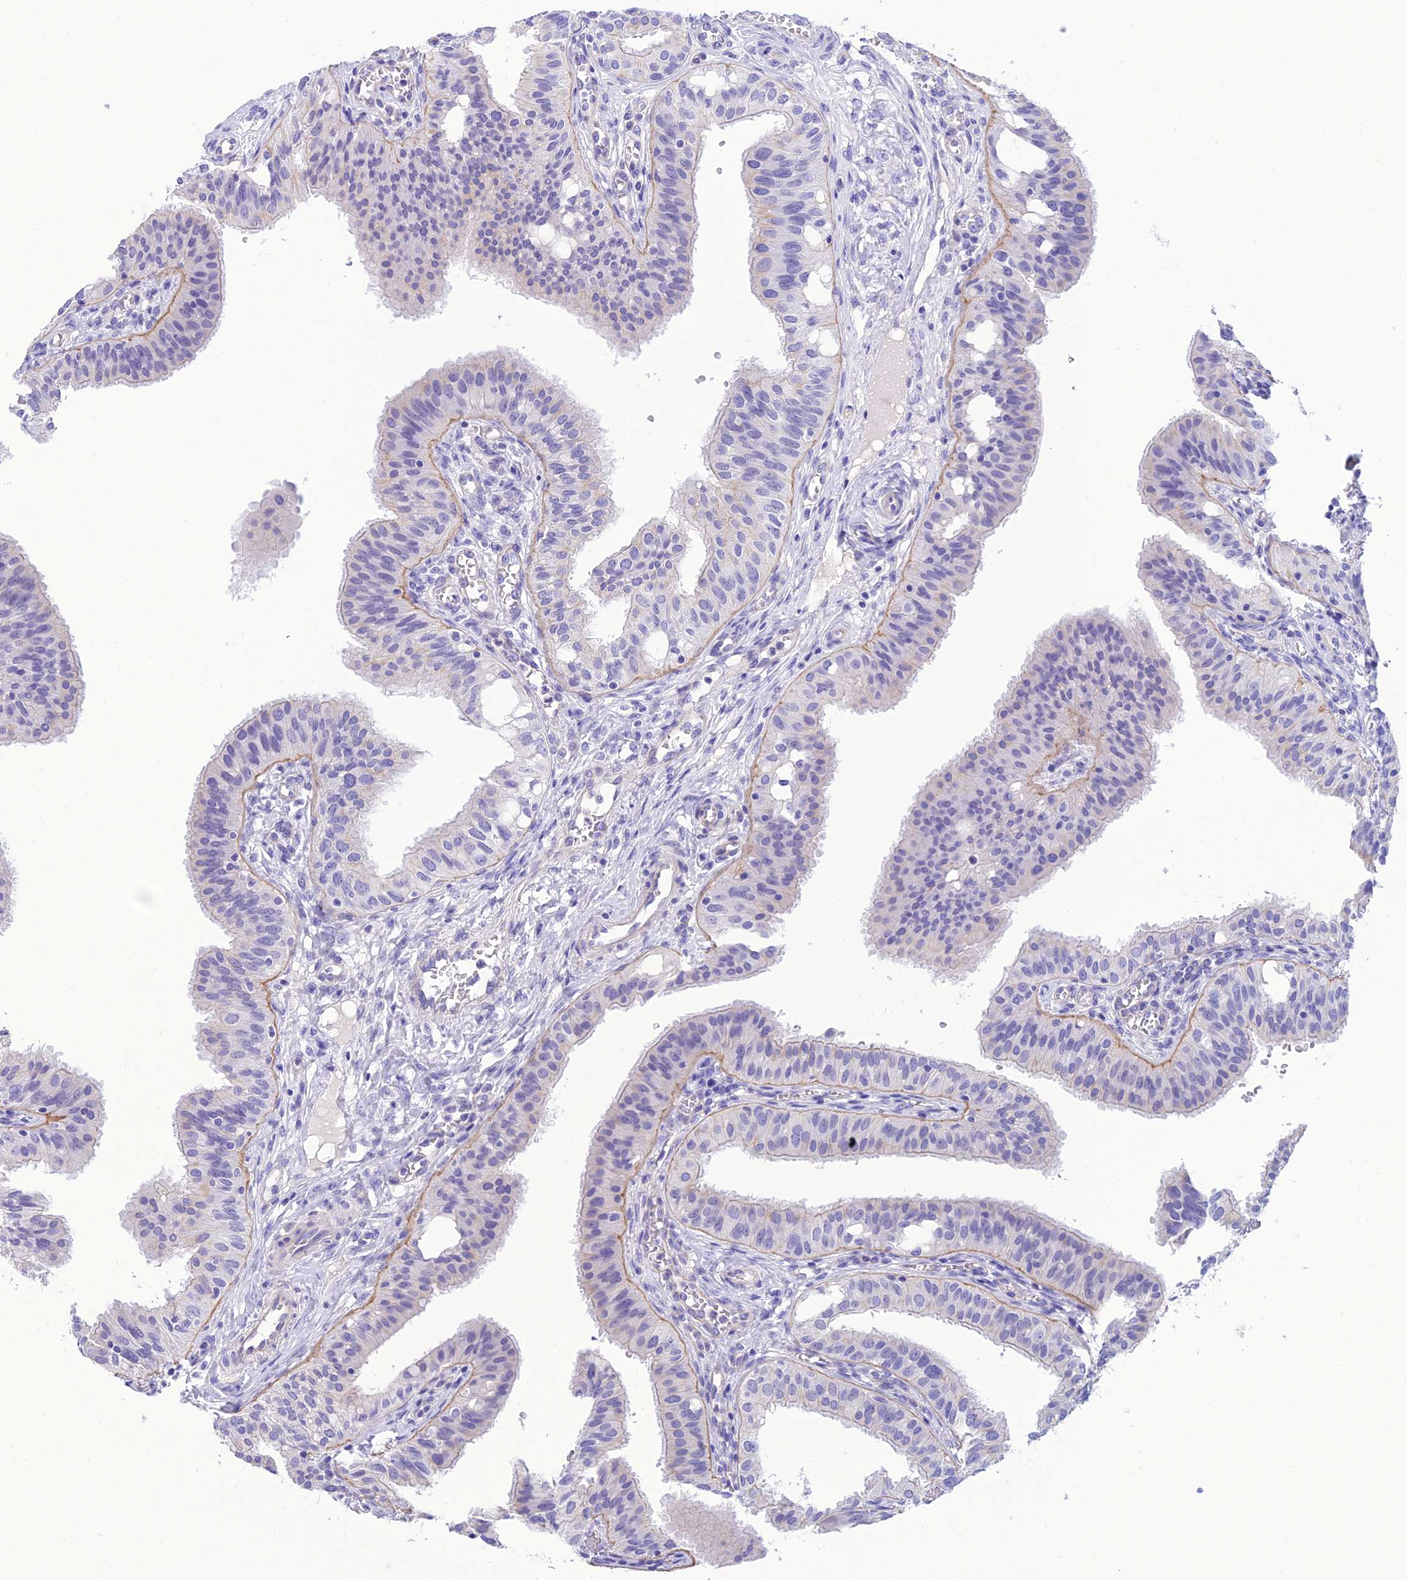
{"staining": {"intensity": "negative", "quantity": "none", "location": "none"}, "tissue": "fallopian tube", "cell_type": "Glandular cells", "image_type": "normal", "snomed": [{"axis": "morphology", "description": "Normal tissue, NOS"}, {"axis": "topography", "description": "Fallopian tube"}, {"axis": "topography", "description": "Ovary"}], "caption": "A histopathology image of fallopian tube stained for a protein shows no brown staining in glandular cells.", "gene": "C17orf67", "patient": {"sex": "female", "age": 42}}